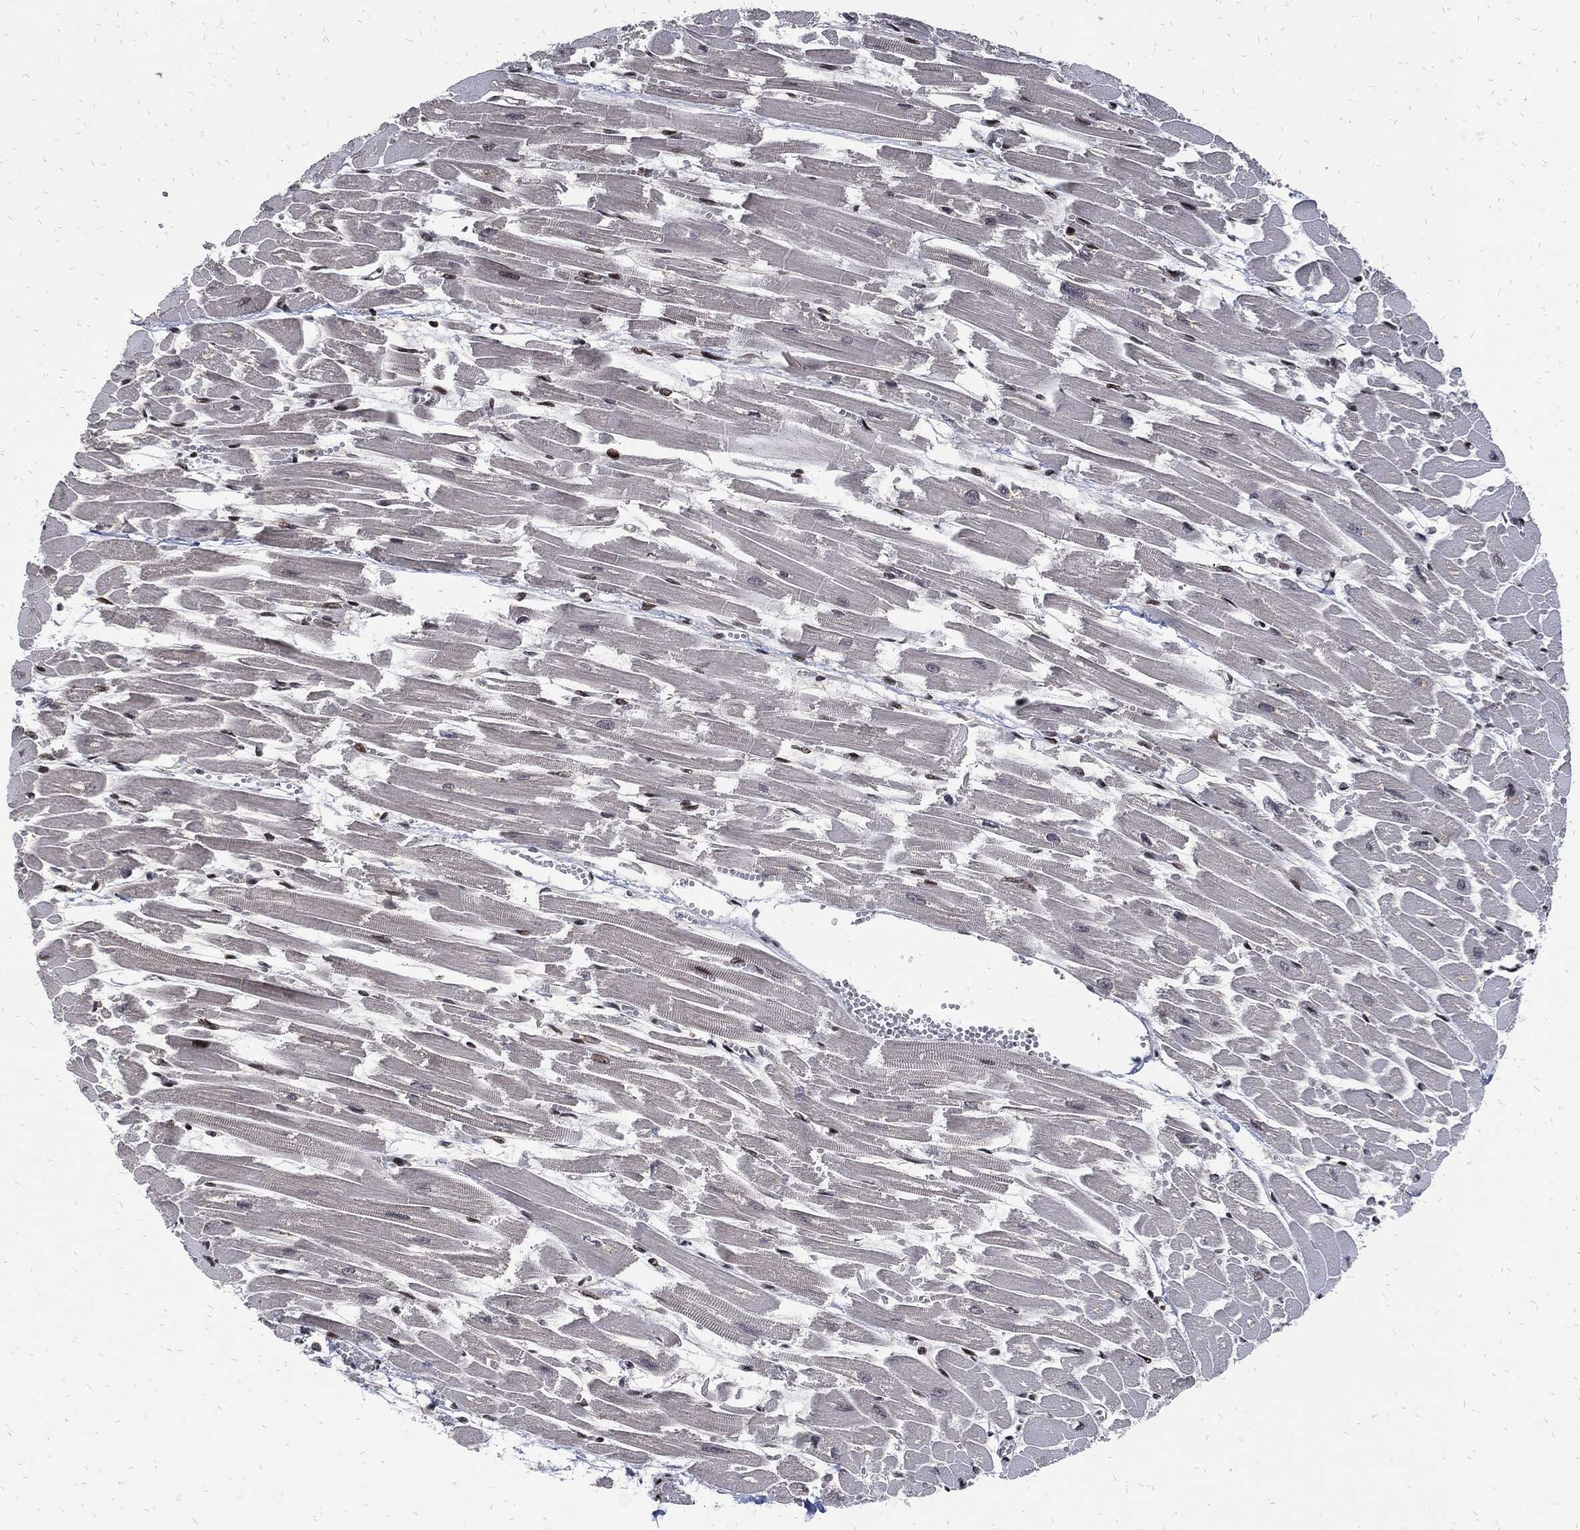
{"staining": {"intensity": "strong", "quantity": "<25%", "location": "nuclear"}, "tissue": "heart muscle", "cell_type": "Cardiomyocytes", "image_type": "normal", "snomed": [{"axis": "morphology", "description": "Normal tissue, NOS"}, {"axis": "topography", "description": "Heart"}], "caption": "Protein positivity by immunohistochemistry demonstrates strong nuclear positivity in approximately <25% of cardiomyocytes in normal heart muscle. (DAB (3,3'-diaminobenzidine) IHC with brightfield microscopy, high magnification).", "gene": "ZNF775", "patient": {"sex": "female", "age": 52}}